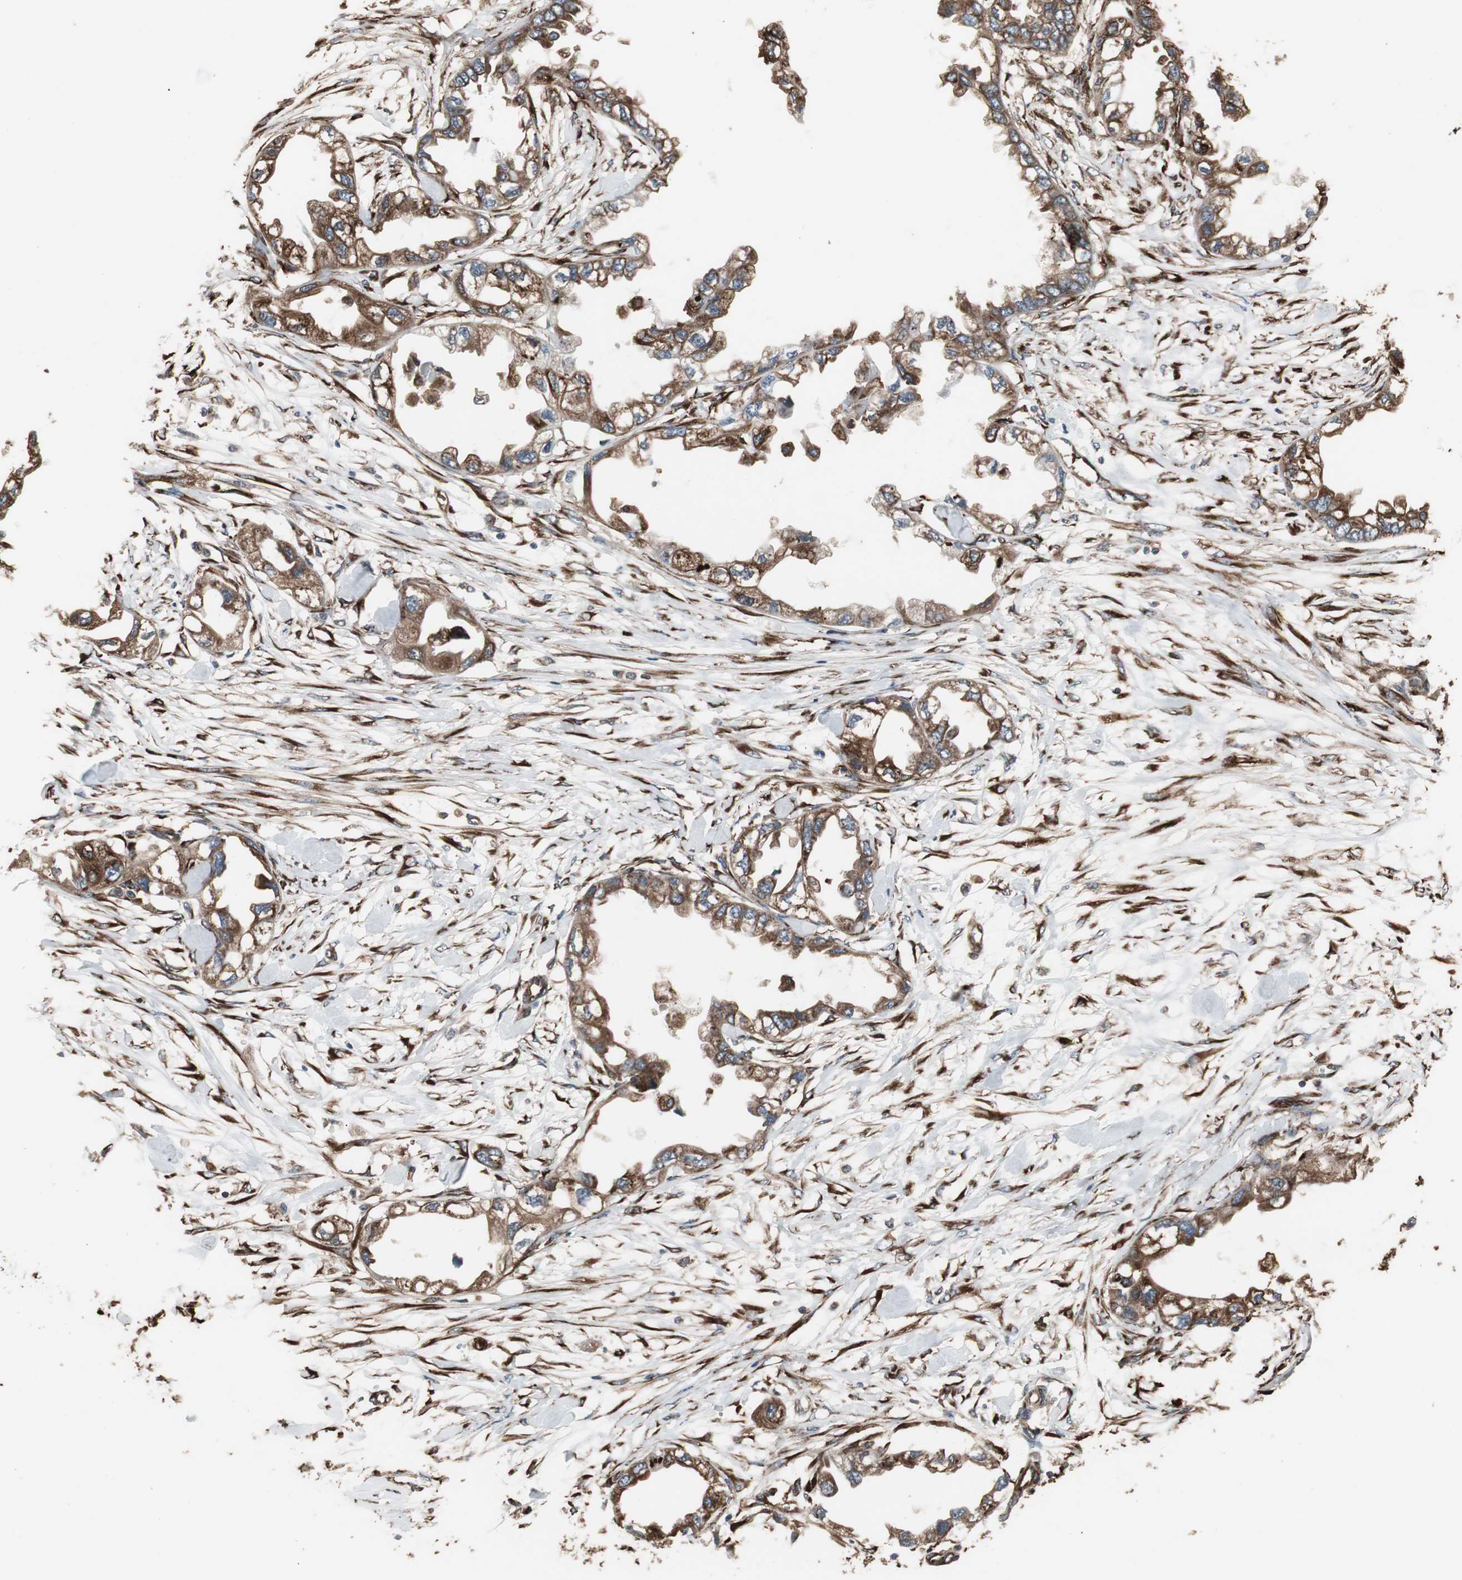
{"staining": {"intensity": "strong", "quantity": ">75%", "location": "cytoplasmic/membranous"}, "tissue": "endometrial cancer", "cell_type": "Tumor cells", "image_type": "cancer", "snomed": [{"axis": "morphology", "description": "Adenocarcinoma, NOS"}, {"axis": "topography", "description": "Endometrium"}], "caption": "Endometrial cancer (adenocarcinoma) tissue demonstrates strong cytoplasmic/membranous staining in approximately >75% of tumor cells, visualized by immunohistochemistry. Ihc stains the protein of interest in brown and the nuclei are stained blue.", "gene": "CALU", "patient": {"sex": "female", "age": 67}}